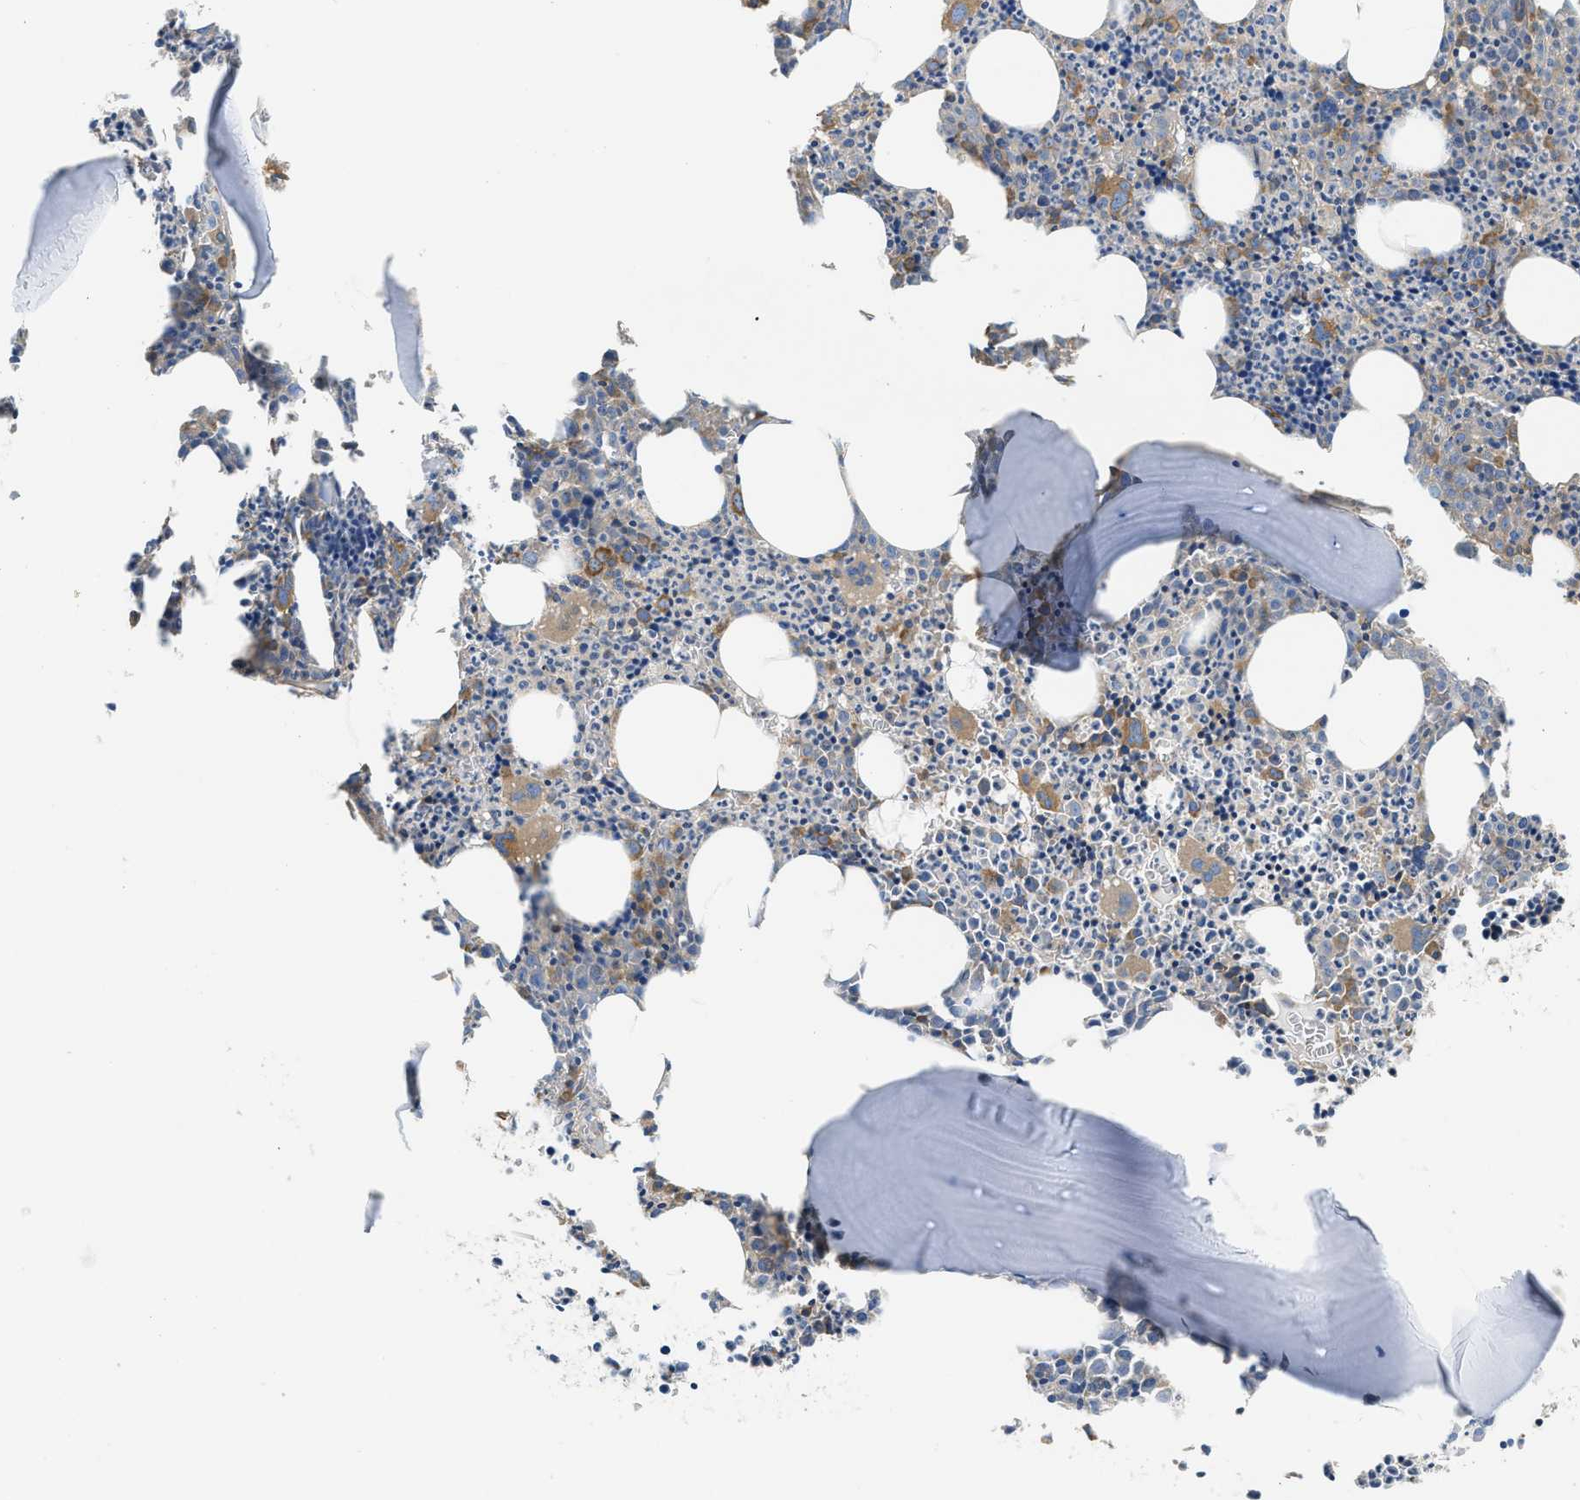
{"staining": {"intensity": "strong", "quantity": "<25%", "location": "cytoplasmic/membranous"}, "tissue": "bone marrow", "cell_type": "Hematopoietic cells", "image_type": "normal", "snomed": [{"axis": "morphology", "description": "Normal tissue, NOS"}, {"axis": "morphology", "description": "Inflammation, NOS"}, {"axis": "topography", "description": "Bone marrow"}], "caption": "A medium amount of strong cytoplasmic/membranous expression is seen in approximately <25% of hematopoietic cells in normal bone marrow.", "gene": "CSDE1", "patient": {"sex": "male", "age": 31}}